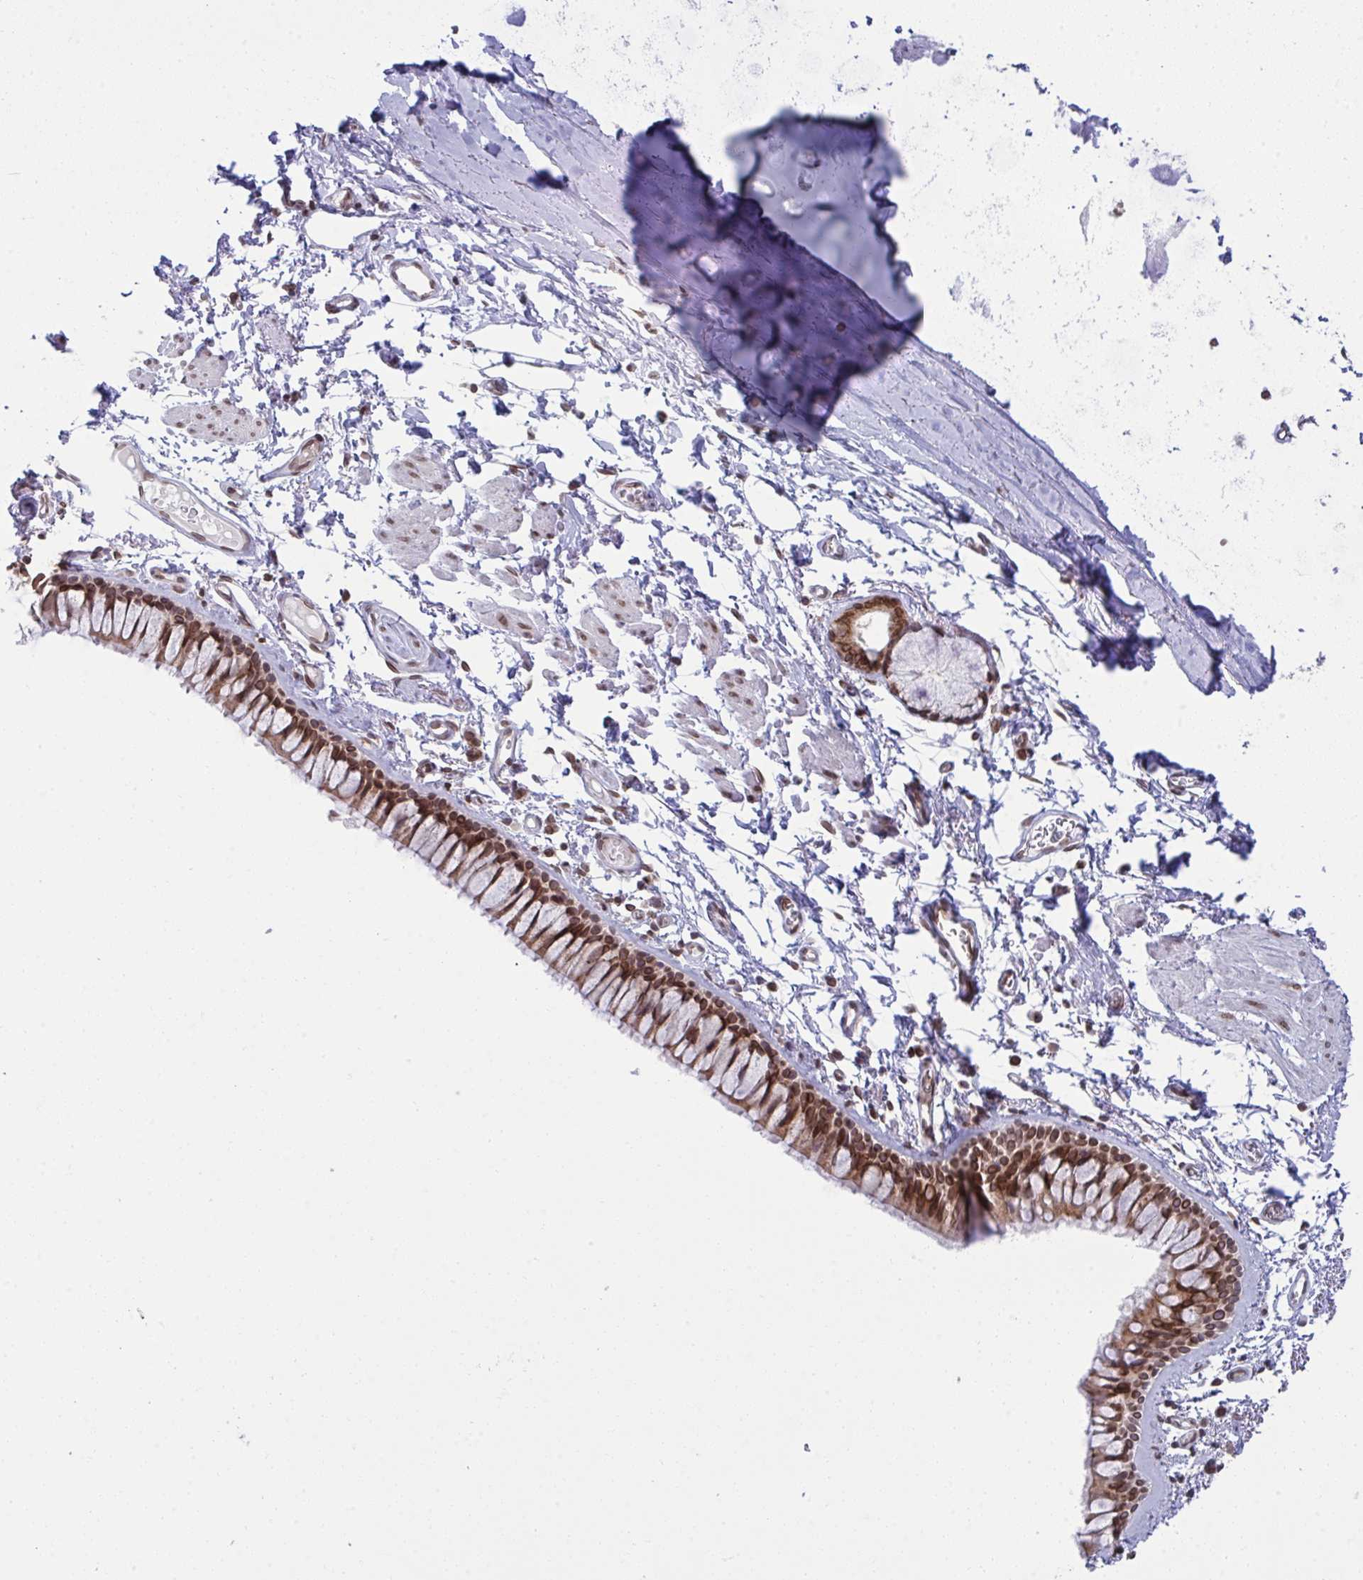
{"staining": {"intensity": "strong", "quantity": ">75%", "location": "cytoplasmic/membranous,nuclear"}, "tissue": "bronchus", "cell_type": "Respiratory epithelial cells", "image_type": "normal", "snomed": [{"axis": "morphology", "description": "Normal tissue, NOS"}, {"axis": "topography", "description": "Cartilage tissue"}, {"axis": "topography", "description": "Bronchus"}], "caption": "Immunohistochemistry of unremarkable bronchus reveals high levels of strong cytoplasmic/membranous,nuclear staining in about >75% of respiratory epithelial cells.", "gene": "RANBP2", "patient": {"sex": "female", "age": 79}}